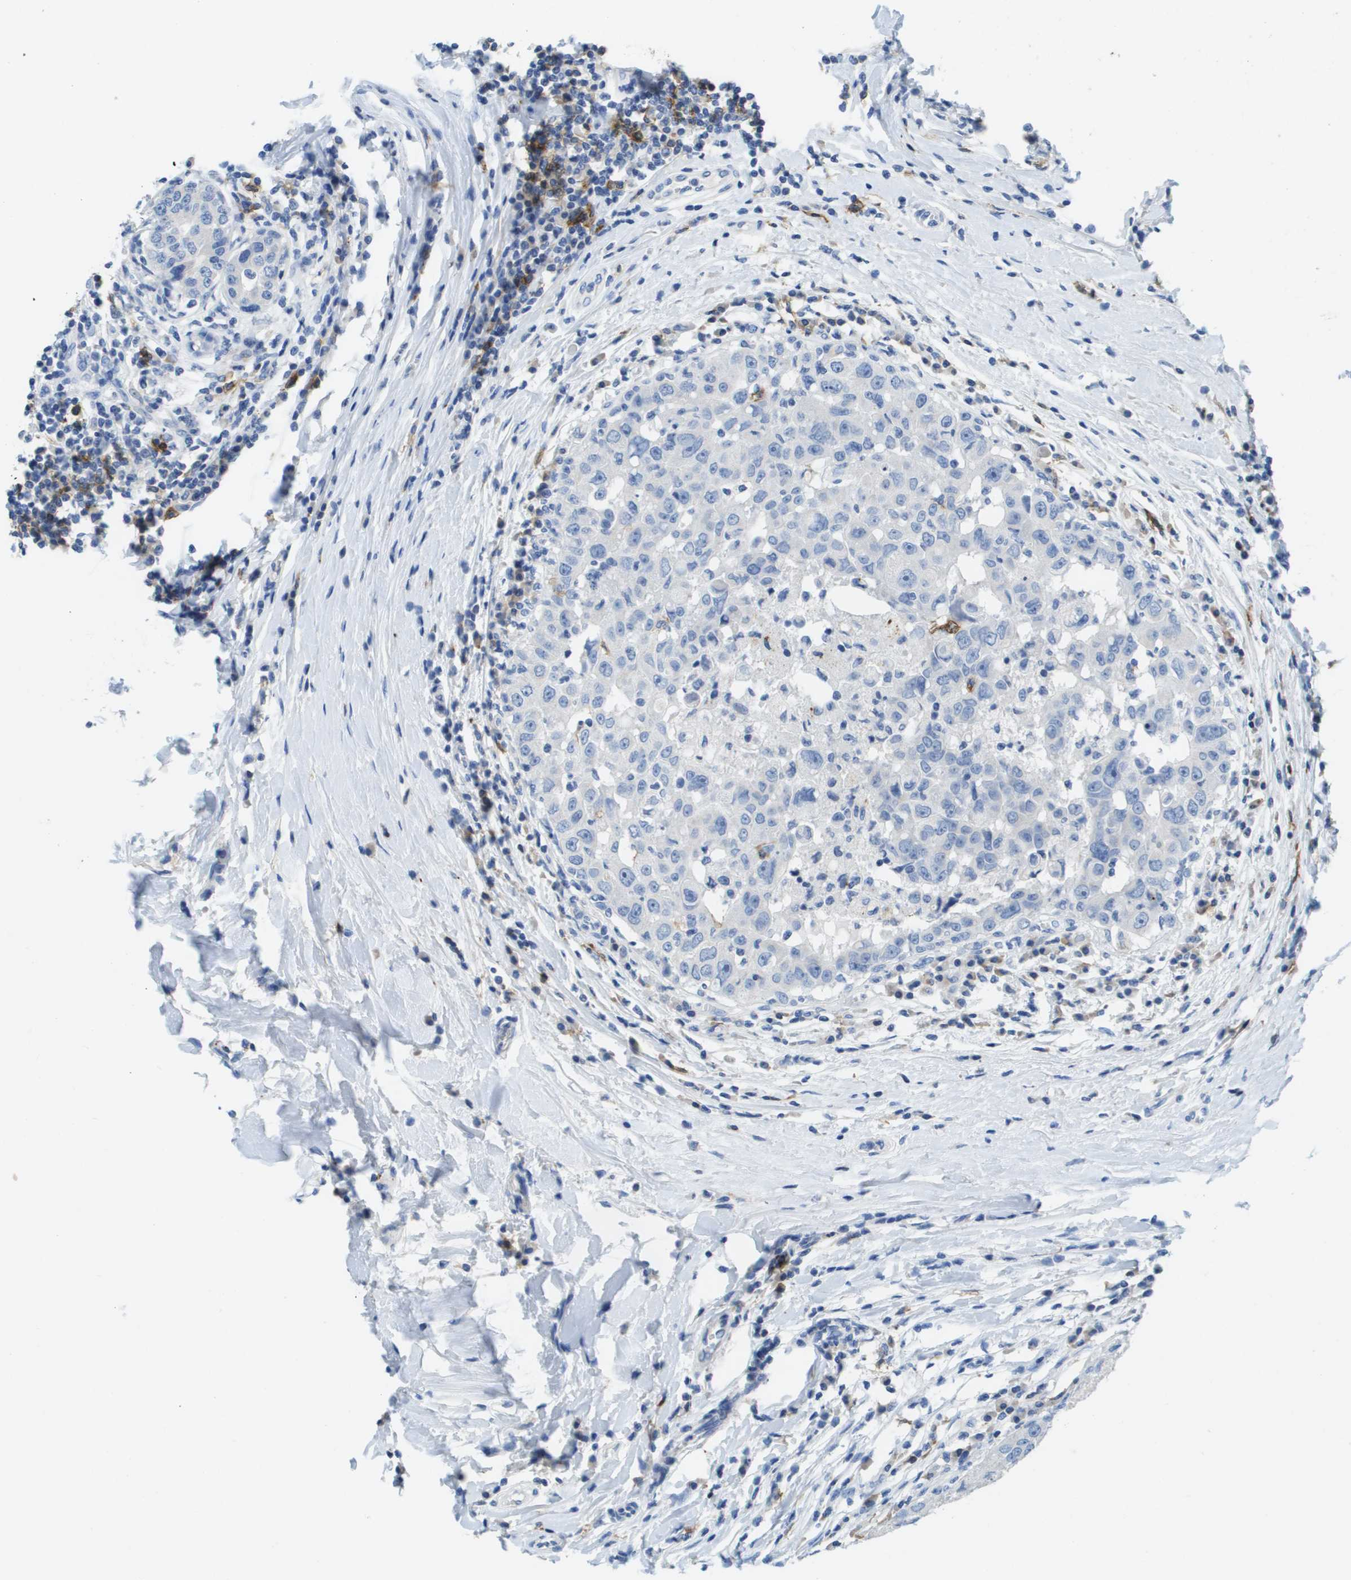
{"staining": {"intensity": "negative", "quantity": "none", "location": "none"}, "tissue": "breast cancer", "cell_type": "Tumor cells", "image_type": "cancer", "snomed": [{"axis": "morphology", "description": "Duct carcinoma"}, {"axis": "topography", "description": "Breast"}], "caption": "IHC photomicrograph of neoplastic tissue: human breast intraductal carcinoma stained with DAB reveals no significant protein positivity in tumor cells. (Stains: DAB immunohistochemistry (IHC) with hematoxylin counter stain, Microscopy: brightfield microscopy at high magnification).", "gene": "MS4A1", "patient": {"sex": "female", "age": 27}}